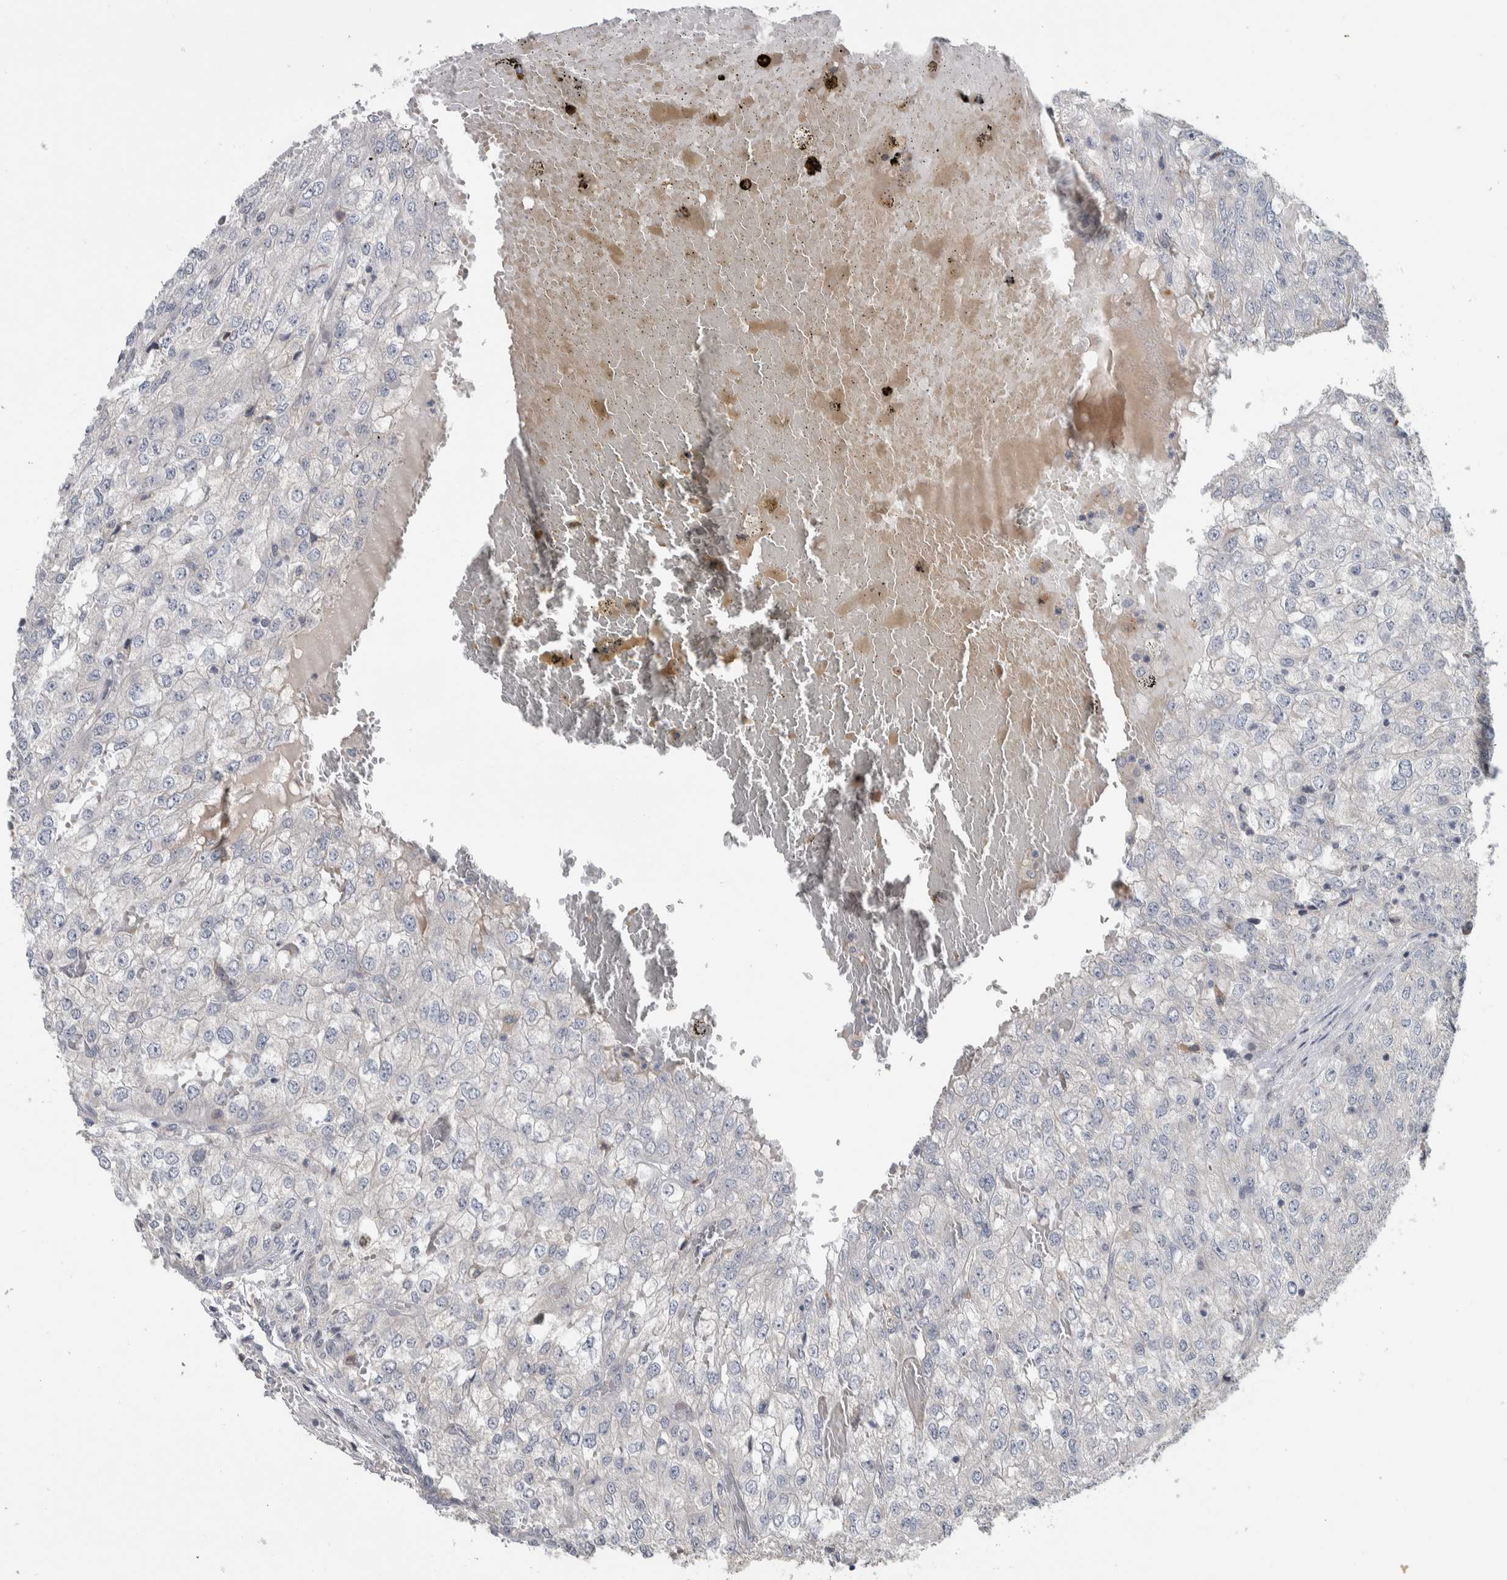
{"staining": {"intensity": "negative", "quantity": "none", "location": "none"}, "tissue": "renal cancer", "cell_type": "Tumor cells", "image_type": "cancer", "snomed": [{"axis": "morphology", "description": "Adenocarcinoma, NOS"}, {"axis": "topography", "description": "Kidney"}], "caption": "This is a micrograph of immunohistochemistry (IHC) staining of renal cancer, which shows no staining in tumor cells.", "gene": "FAM83G", "patient": {"sex": "female", "age": 54}}